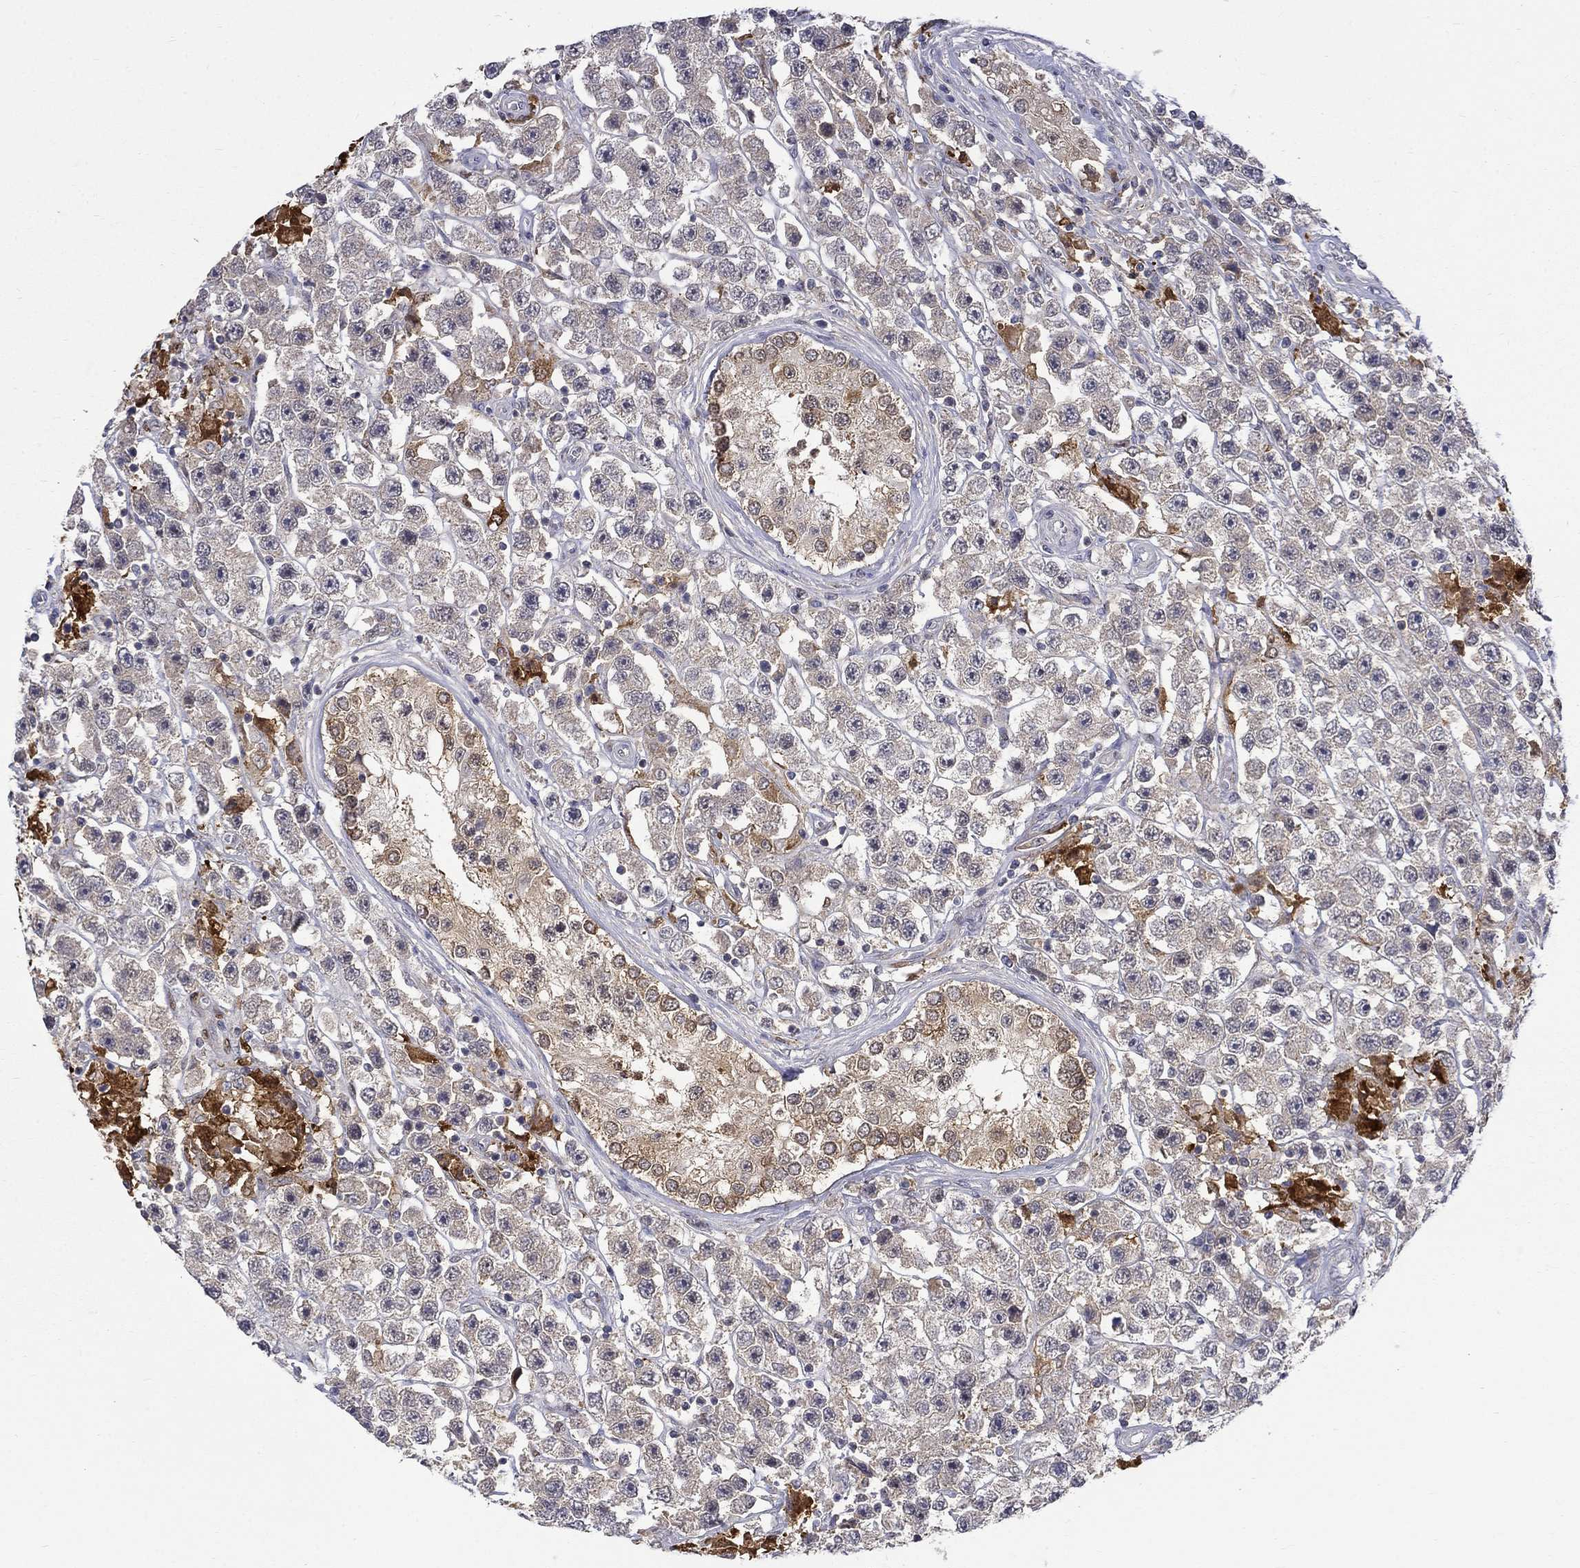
{"staining": {"intensity": "strong", "quantity": "<25%", "location": "cytoplasmic/membranous"}, "tissue": "testis cancer", "cell_type": "Tumor cells", "image_type": "cancer", "snomed": [{"axis": "morphology", "description": "Seminoma, NOS"}, {"axis": "topography", "description": "Testis"}], "caption": "Seminoma (testis) tissue reveals strong cytoplasmic/membranous expression in about <25% of tumor cells, visualized by immunohistochemistry.", "gene": "PCBP3", "patient": {"sex": "male", "age": 45}}